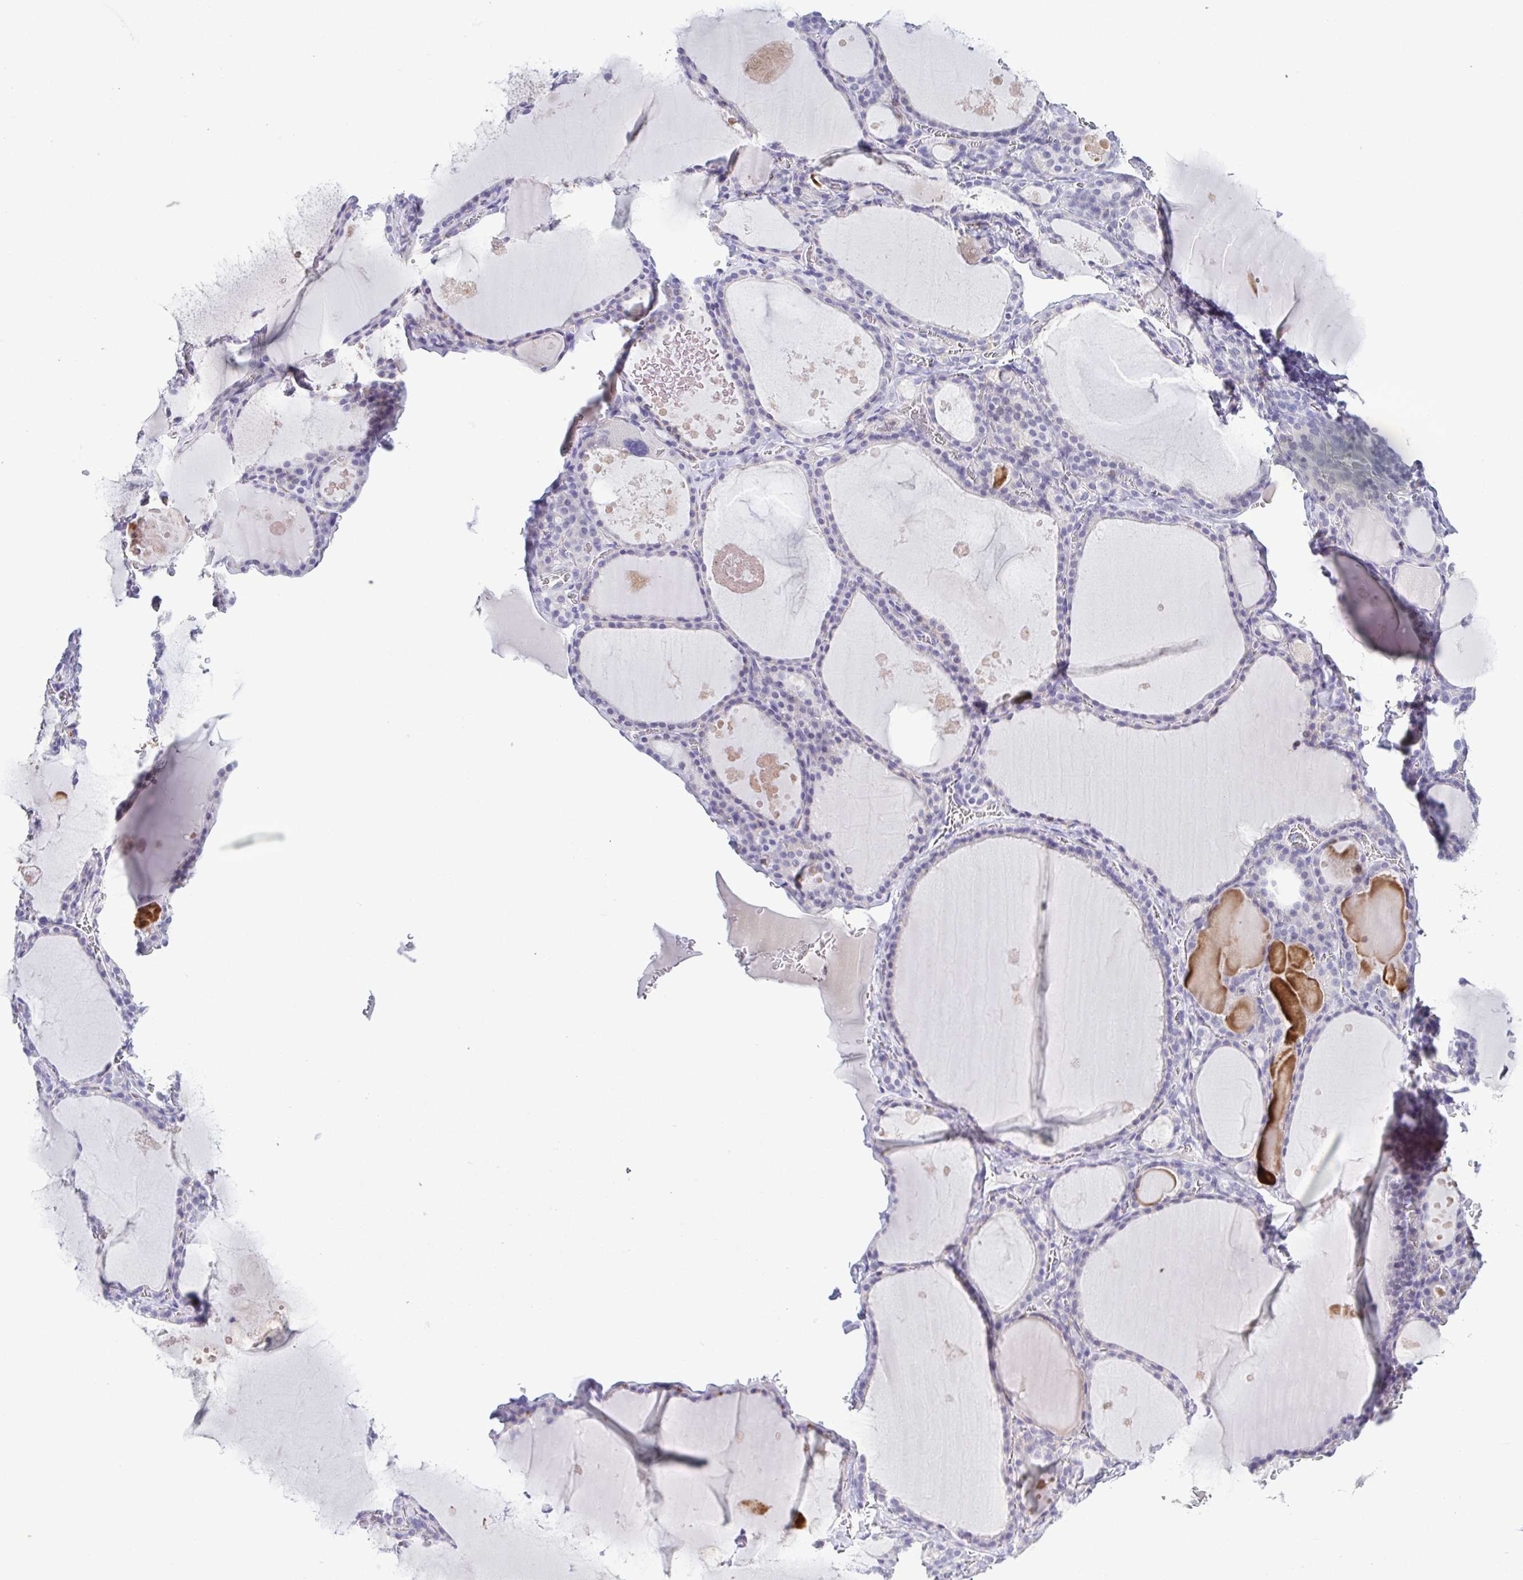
{"staining": {"intensity": "negative", "quantity": "none", "location": "none"}, "tissue": "thyroid gland", "cell_type": "Glandular cells", "image_type": "normal", "snomed": [{"axis": "morphology", "description": "Normal tissue, NOS"}, {"axis": "topography", "description": "Thyroid gland"}], "caption": "Immunohistochemistry (IHC) of normal human thyroid gland demonstrates no positivity in glandular cells.", "gene": "PGLYRP1", "patient": {"sex": "male", "age": 56}}